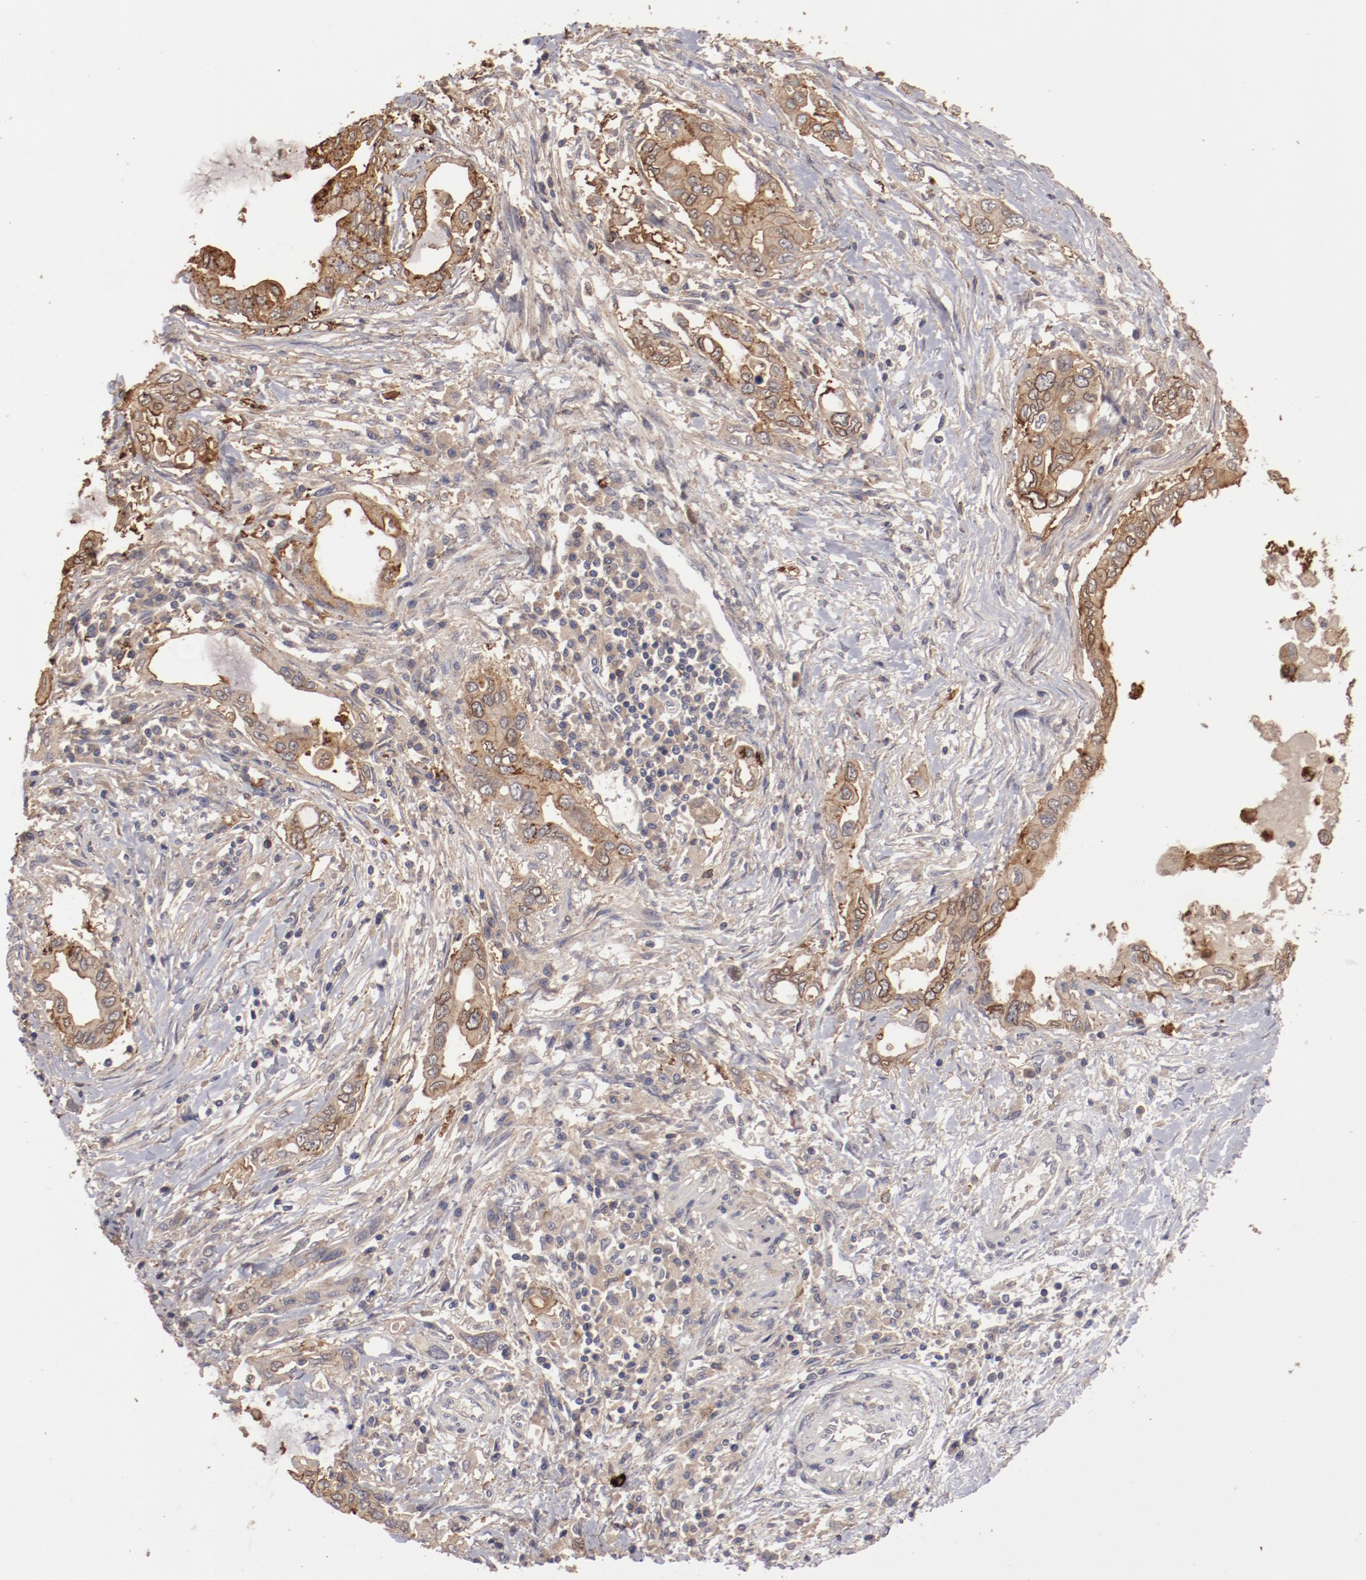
{"staining": {"intensity": "moderate", "quantity": ">75%", "location": "cytoplasmic/membranous"}, "tissue": "pancreatic cancer", "cell_type": "Tumor cells", "image_type": "cancer", "snomed": [{"axis": "morphology", "description": "Adenocarcinoma, NOS"}, {"axis": "topography", "description": "Pancreas"}], "caption": "Pancreatic adenocarcinoma stained with immunohistochemistry (IHC) demonstrates moderate cytoplasmic/membranous positivity in about >75% of tumor cells.", "gene": "LRRC75B", "patient": {"sex": "female", "age": 57}}